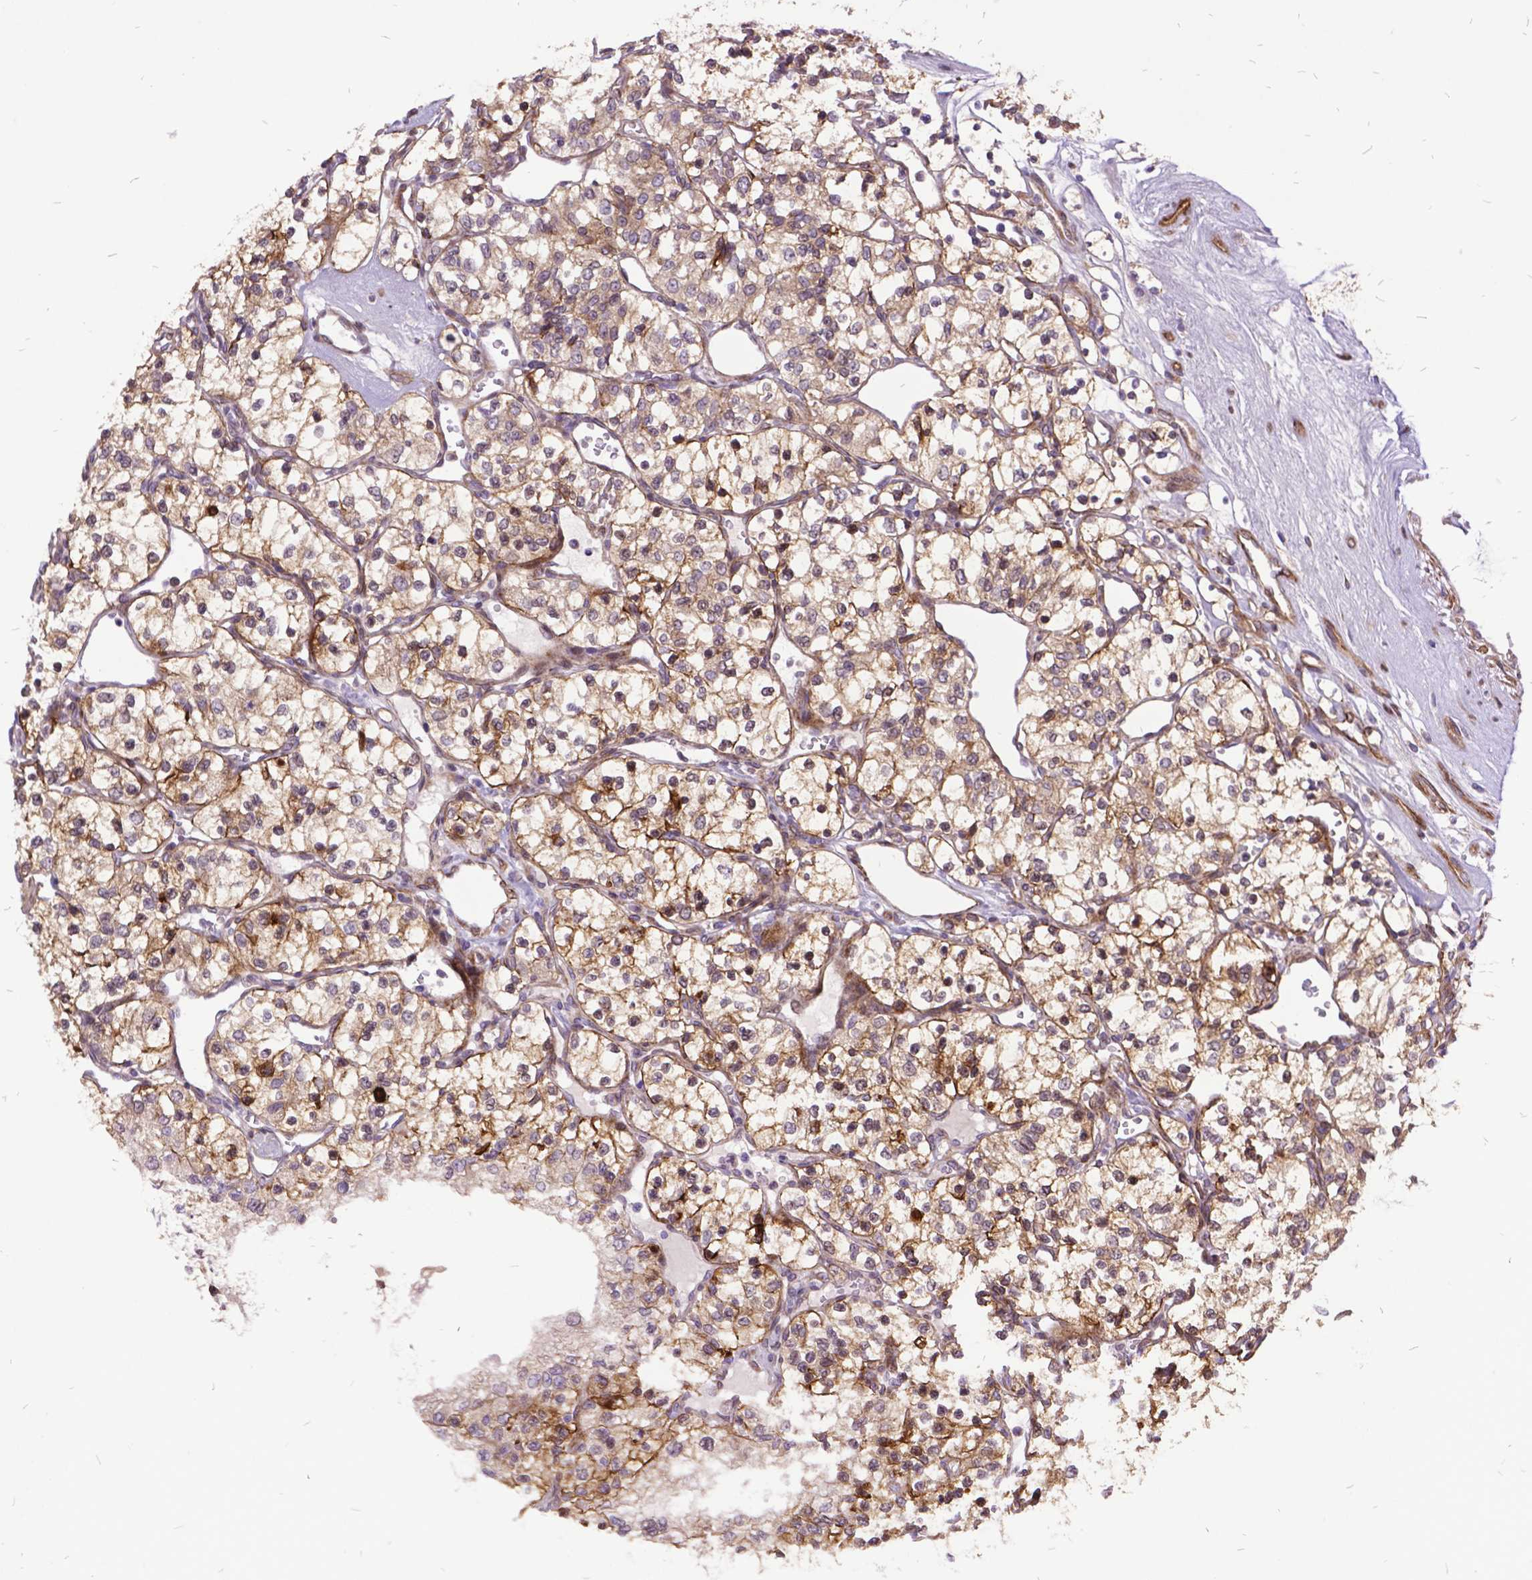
{"staining": {"intensity": "weak", "quantity": ">75%", "location": "cytoplasmic/membranous"}, "tissue": "renal cancer", "cell_type": "Tumor cells", "image_type": "cancer", "snomed": [{"axis": "morphology", "description": "Adenocarcinoma, NOS"}, {"axis": "topography", "description": "Kidney"}], "caption": "Immunohistochemical staining of human renal cancer shows weak cytoplasmic/membranous protein positivity in approximately >75% of tumor cells. The protein is shown in brown color, while the nuclei are stained blue.", "gene": "GRB7", "patient": {"sex": "female", "age": 69}}